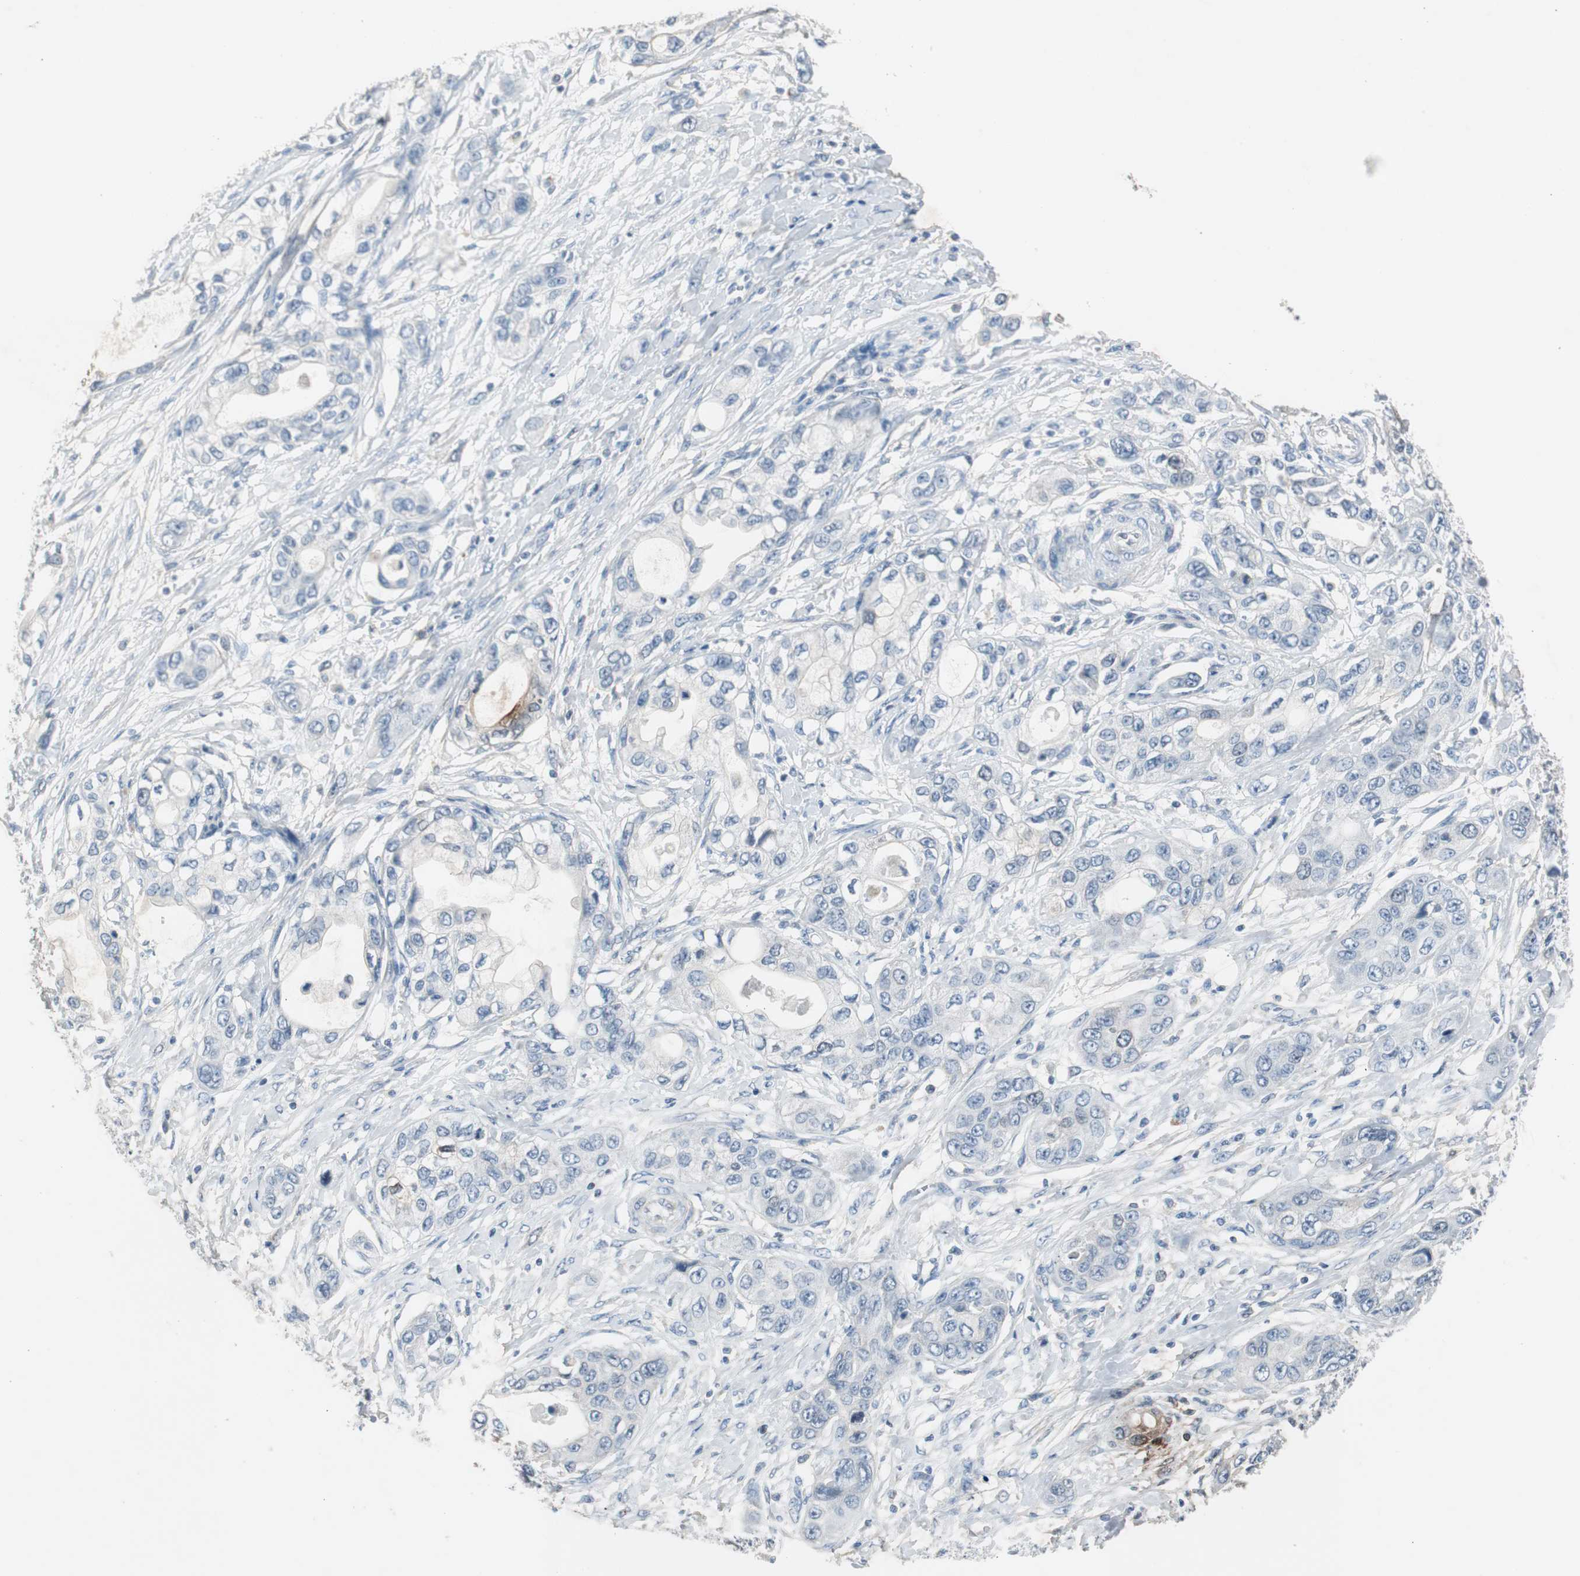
{"staining": {"intensity": "negative", "quantity": "none", "location": "none"}, "tissue": "pancreatic cancer", "cell_type": "Tumor cells", "image_type": "cancer", "snomed": [{"axis": "morphology", "description": "Adenocarcinoma, NOS"}, {"axis": "topography", "description": "Pancreas"}], "caption": "Immunohistochemistry (IHC) photomicrograph of human adenocarcinoma (pancreatic) stained for a protein (brown), which demonstrates no positivity in tumor cells. Nuclei are stained in blue.", "gene": "TK1", "patient": {"sex": "female", "age": 70}}